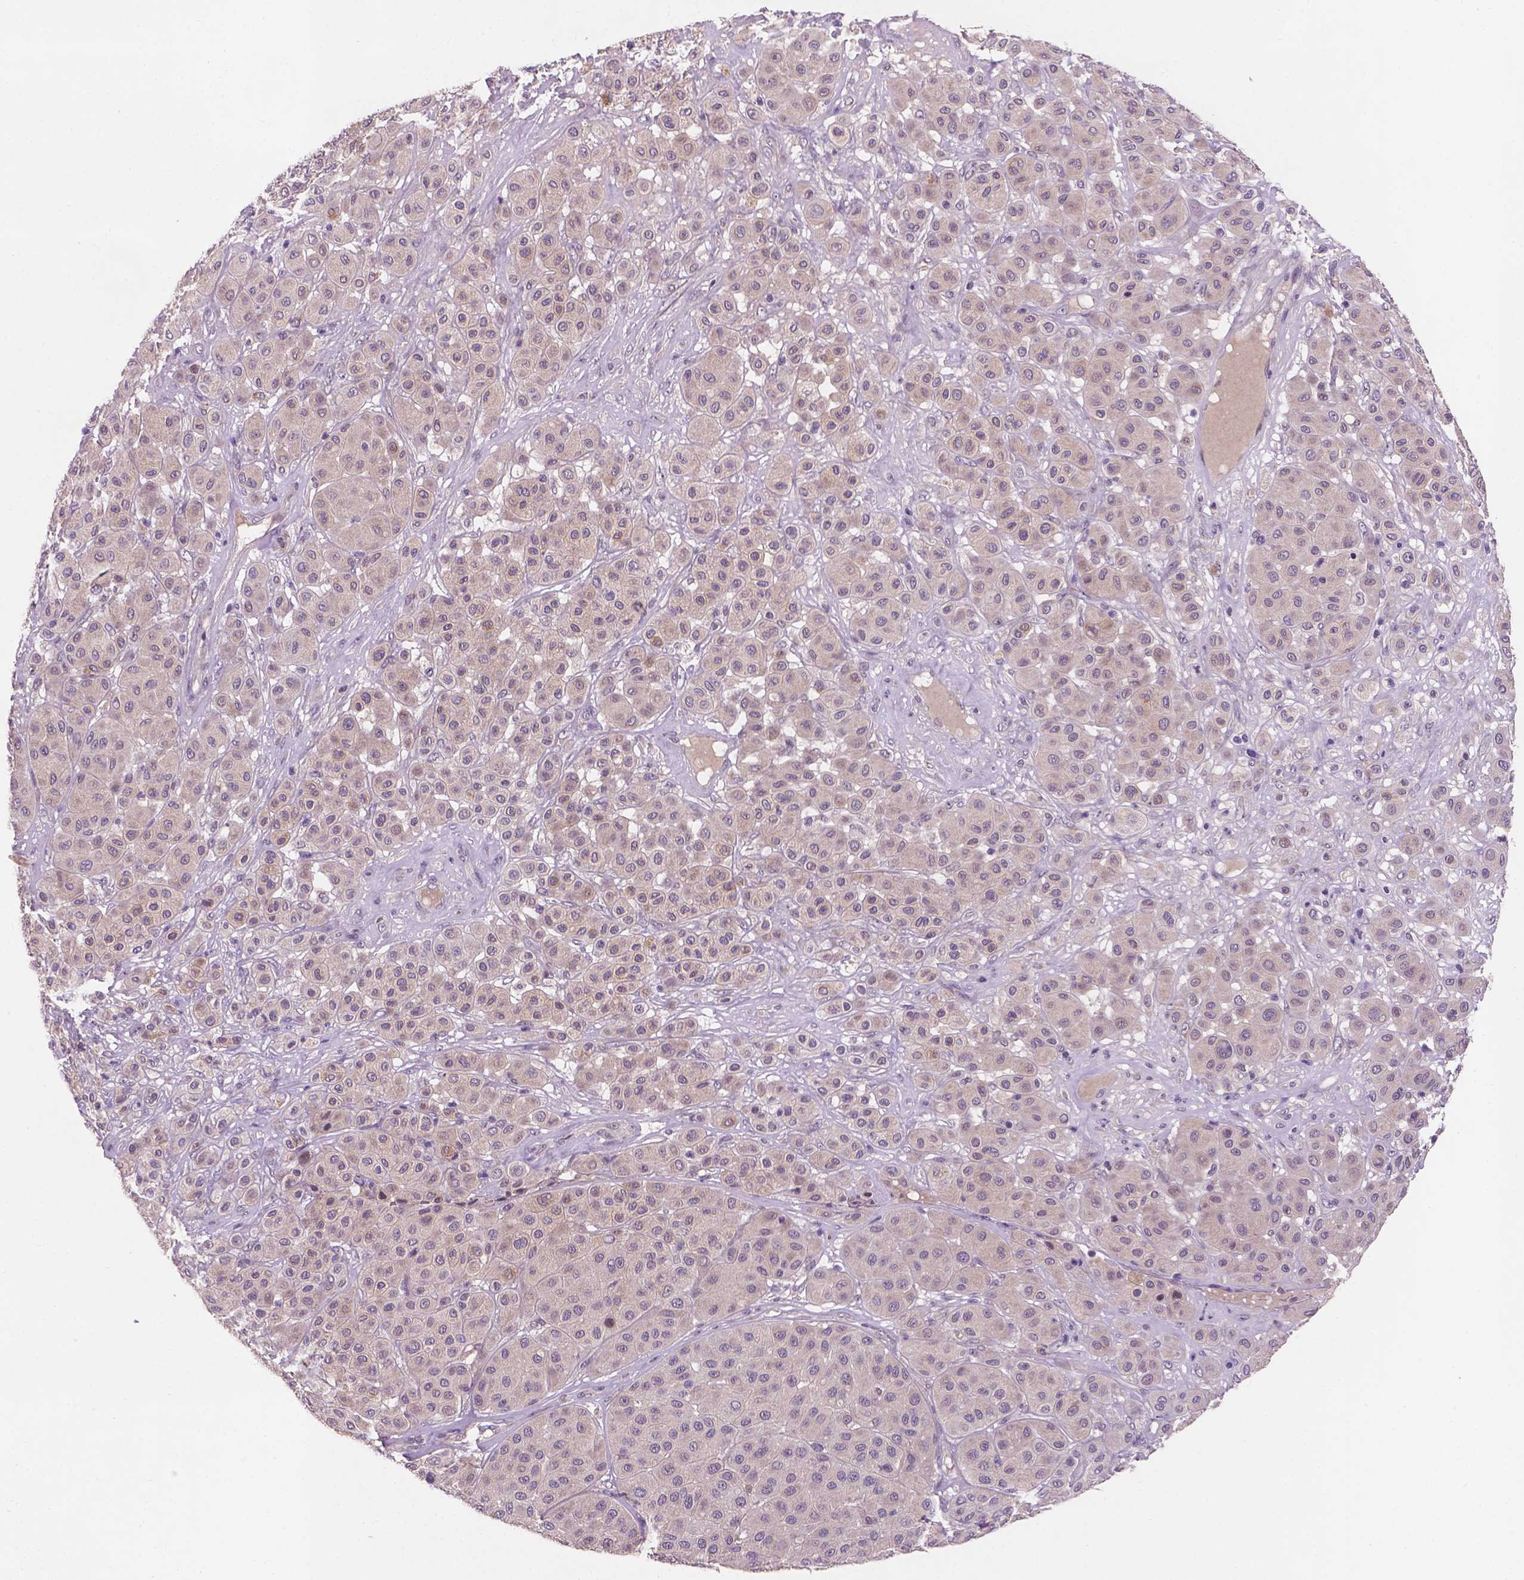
{"staining": {"intensity": "negative", "quantity": "none", "location": "none"}, "tissue": "melanoma", "cell_type": "Tumor cells", "image_type": "cancer", "snomed": [{"axis": "morphology", "description": "Malignant melanoma, Metastatic site"}, {"axis": "topography", "description": "Smooth muscle"}], "caption": "High power microscopy image of an immunohistochemistry image of melanoma, revealing no significant positivity in tumor cells. (DAB immunohistochemistry (IHC) visualized using brightfield microscopy, high magnification).", "gene": "GXYLT2", "patient": {"sex": "male", "age": 41}}